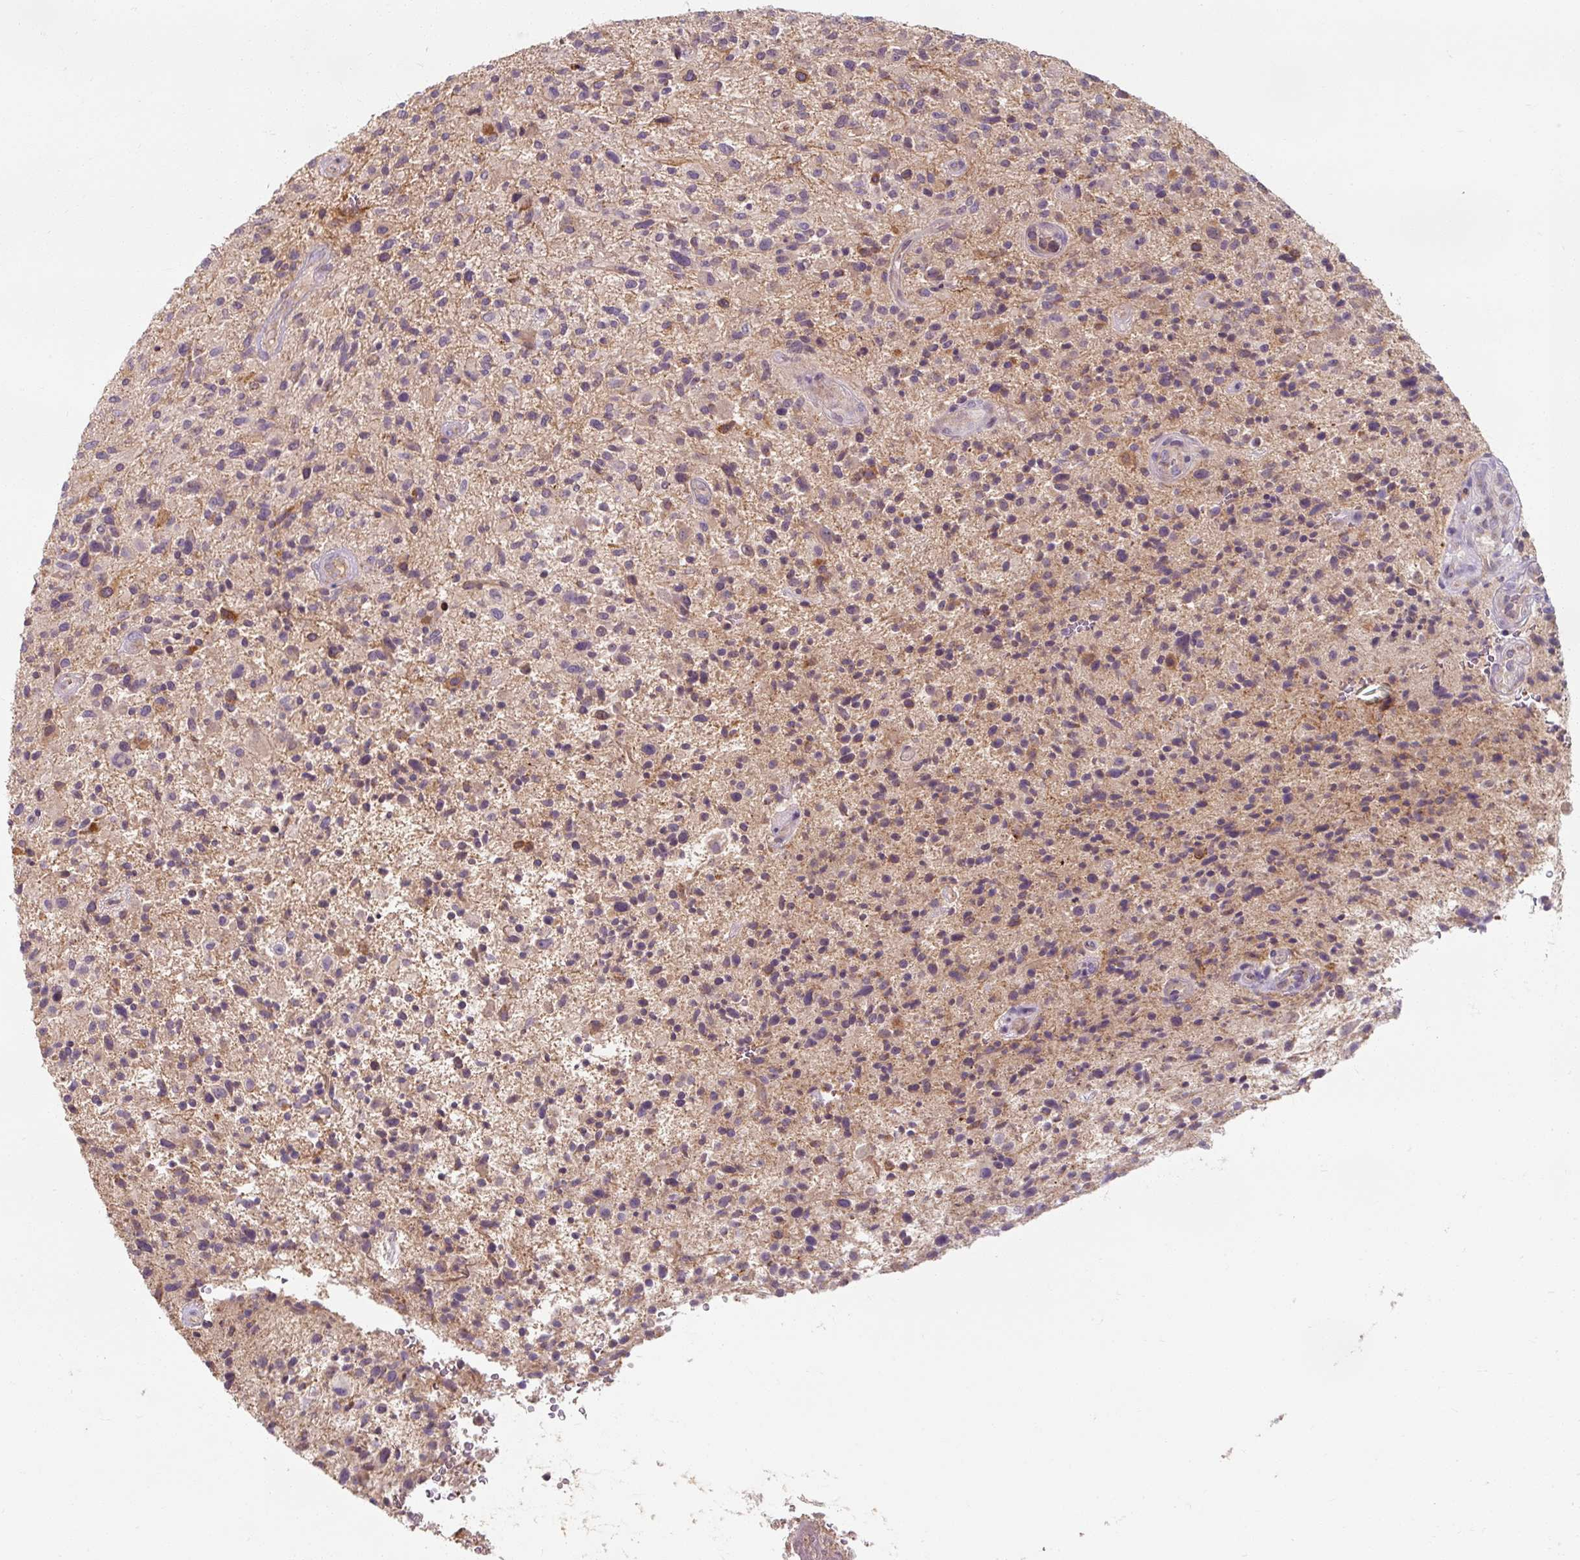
{"staining": {"intensity": "negative", "quantity": "none", "location": "none"}, "tissue": "glioma", "cell_type": "Tumor cells", "image_type": "cancer", "snomed": [{"axis": "morphology", "description": "Glioma, malignant, High grade"}, {"axis": "topography", "description": "Brain"}], "caption": "Immunohistochemical staining of malignant glioma (high-grade) exhibits no significant staining in tumor cells.", "gene": "TSEN54", "patient": {"sex": "male", "age": 47}}